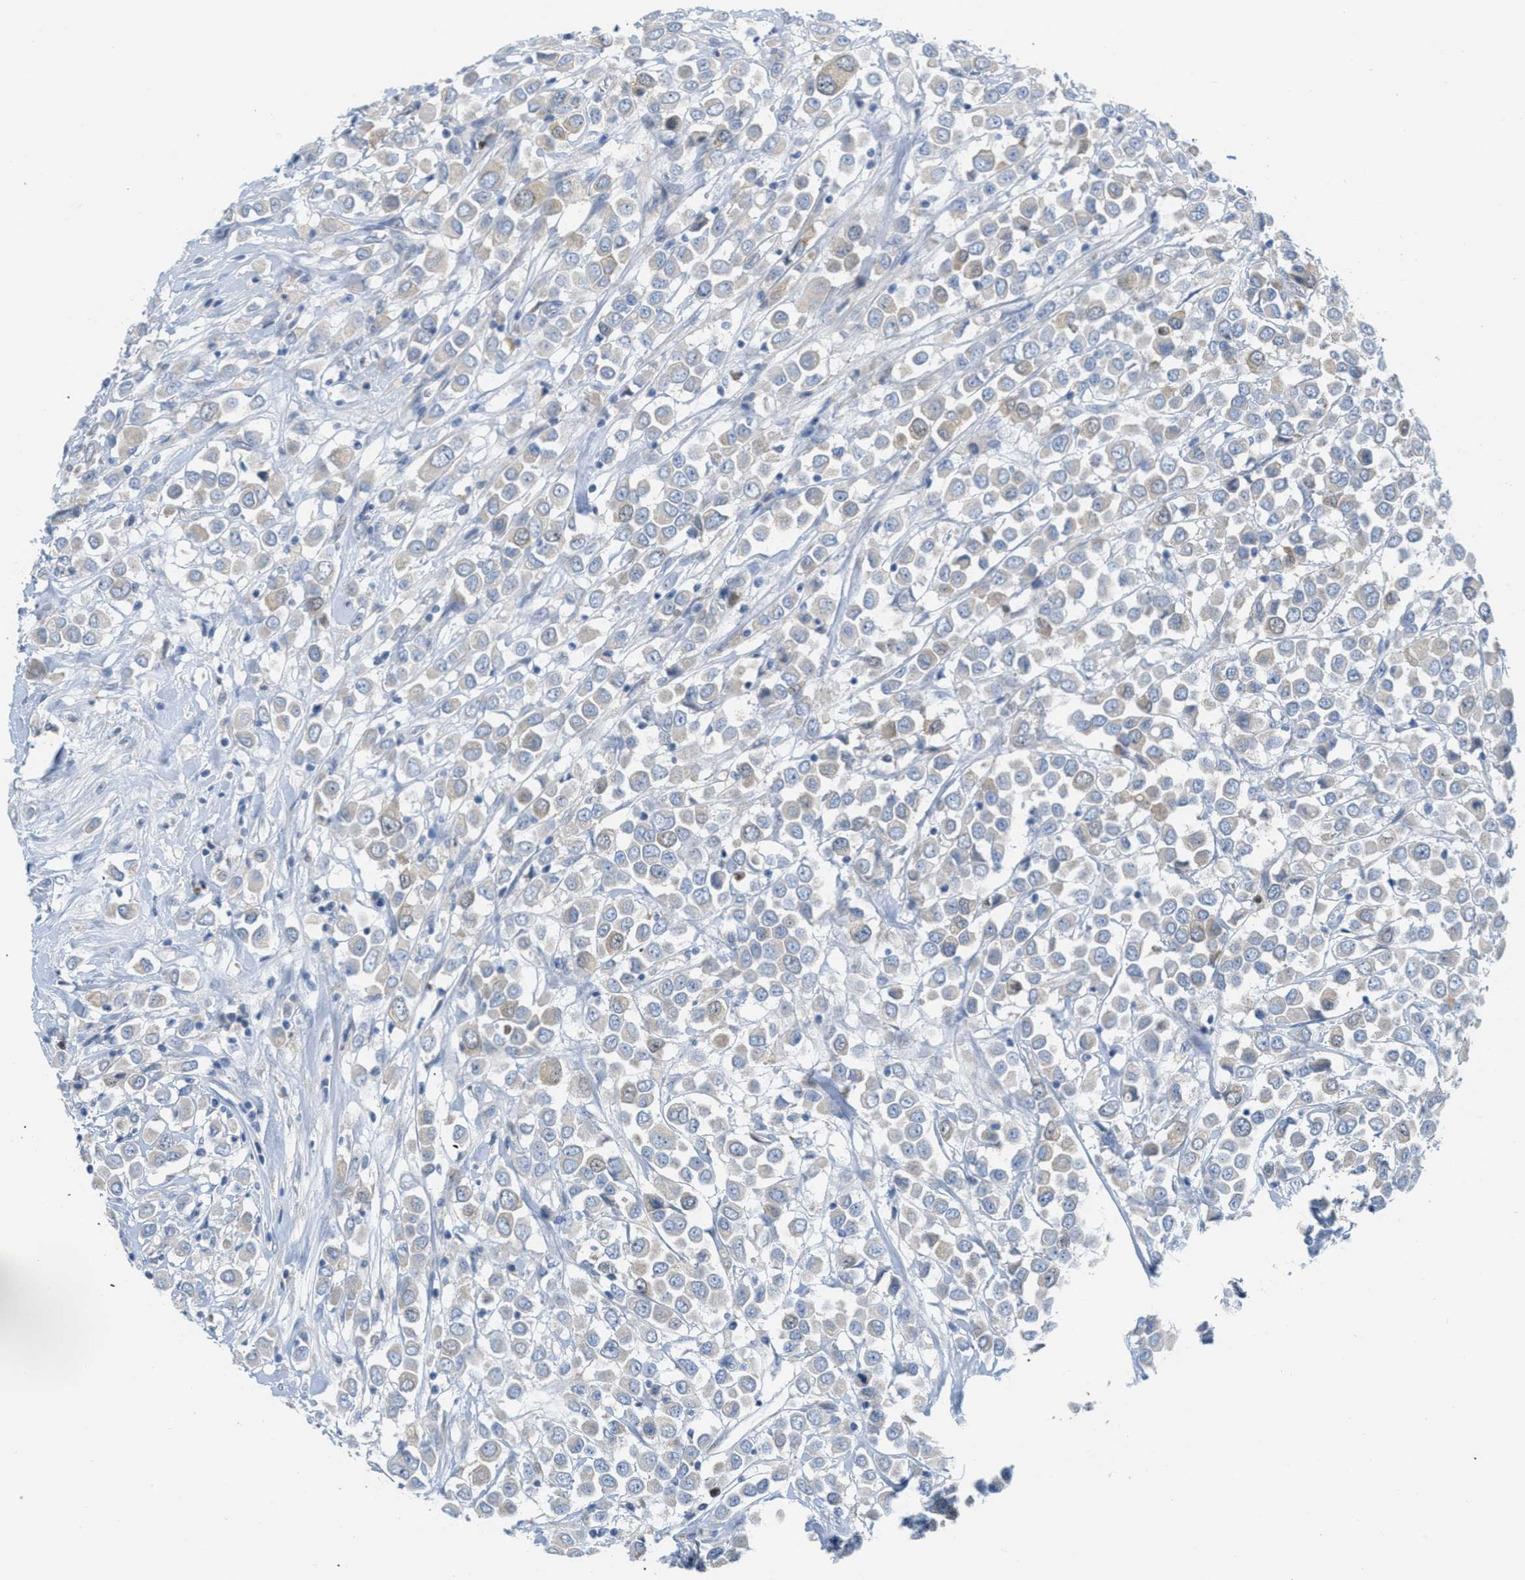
{"staining": {"intensity": "weak", "quantity": "25%-75%", "location": "cytoplasmic/membranous"}, "tissue": "breast cancer", "cell_type": "Tumor cells", "image_type": "cancer", "snomed": [{"axis": "morphology", "description": "Duct carcinoma"}, {"axis": "topography", "description": "Breast"}], "caption": "Breast cancer stained for a protein (brown) demonstrates weak cytoplasmic/membranous positive expression in about 25%-75% of tumor cells.", "gene": "ORC6", "patient": {"sex": "female", "age": 61}}